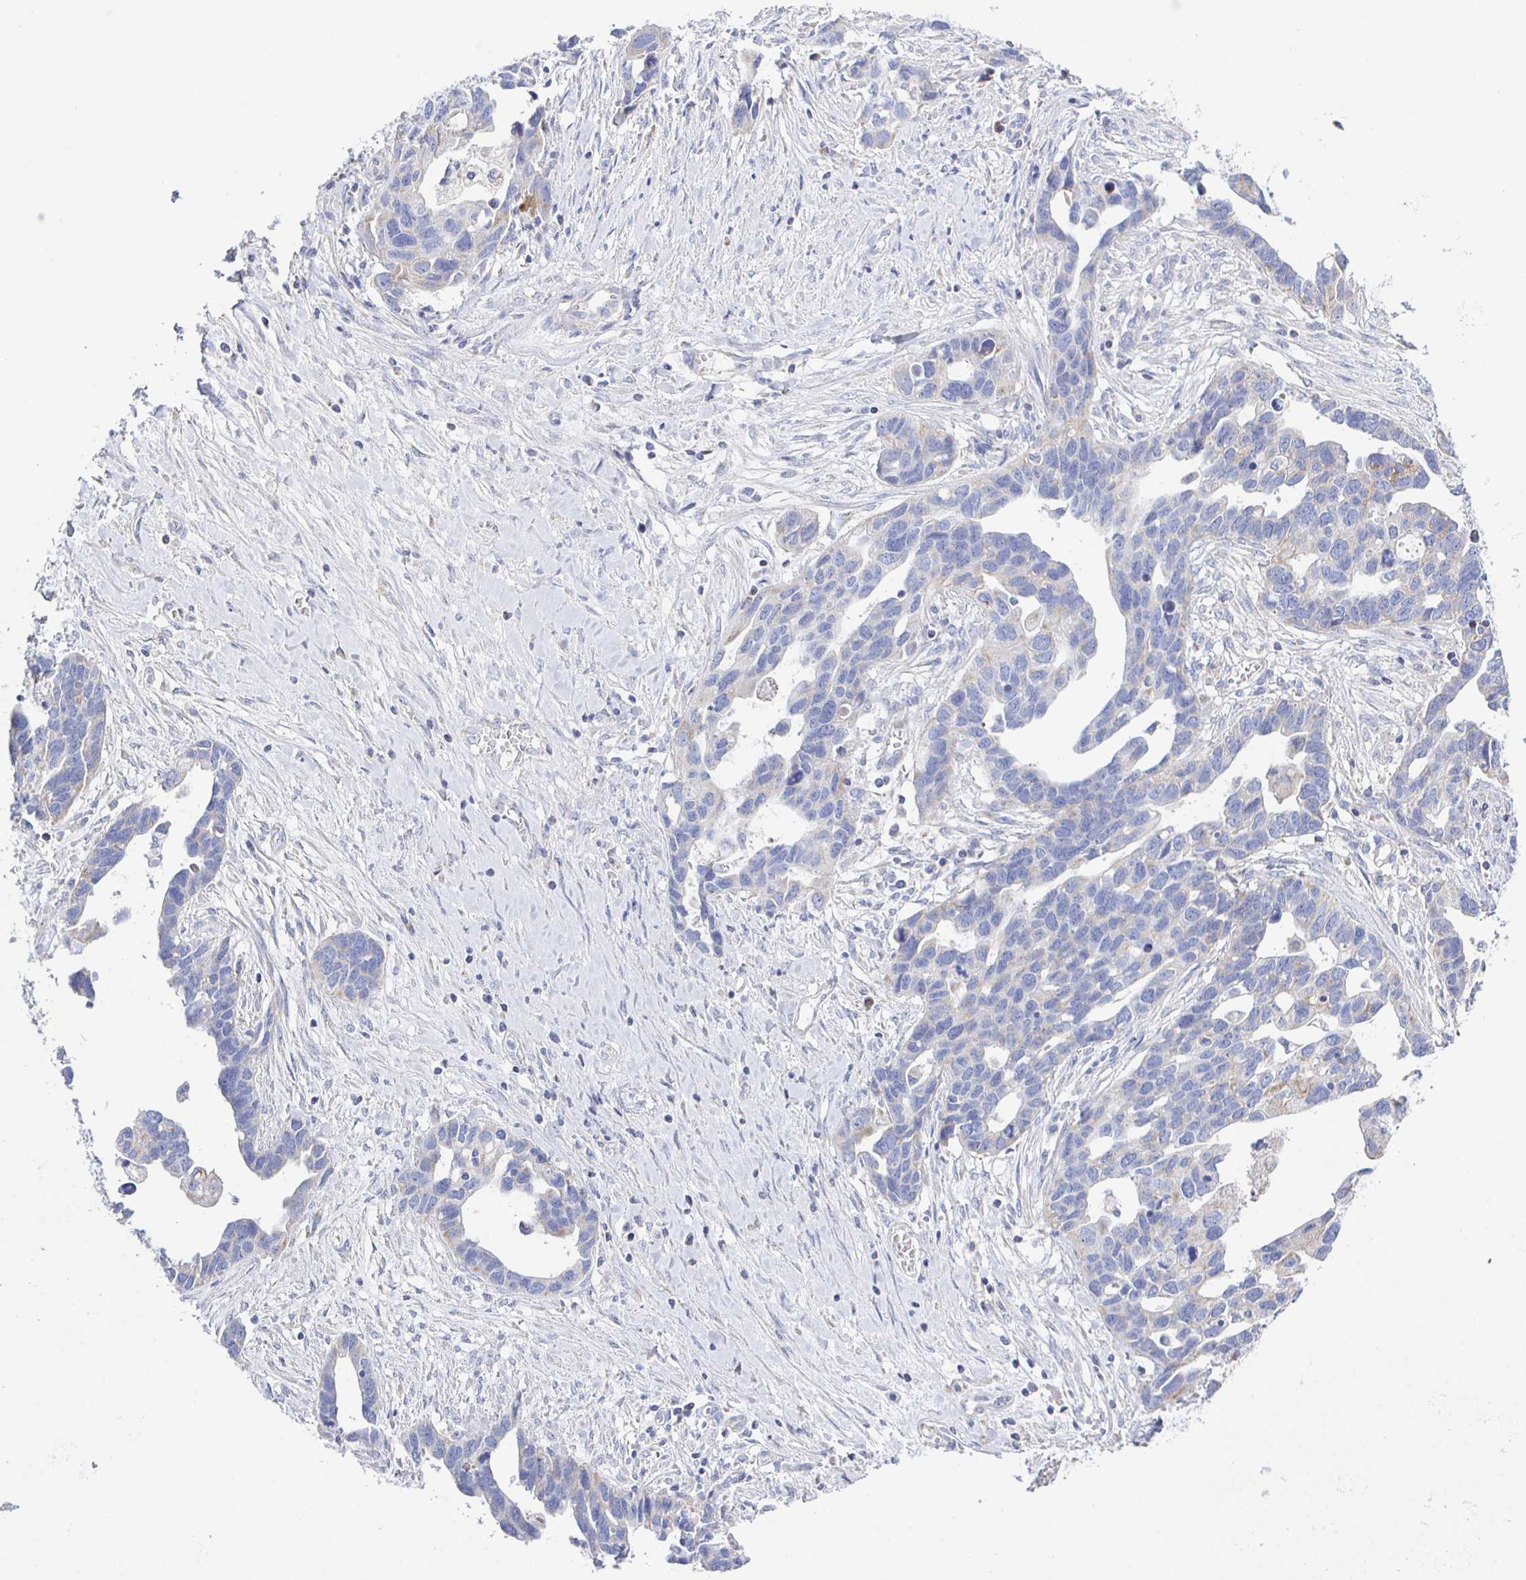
{"staining": {"intensity": "negative", "quantity": "none", "location": "none"}, "tissue": "ovarian cancer", "cell_type": "Tumor cells", "image_type": "cancer", "snomed": [{"axis": "morphology", "description": "Cystadenocarcinoma, serous, NOS"}, {"axis": "topography", "description": "Ovary"}], "caption": "Photomicrograph shows no protein staining in tumor cells of ovarian cancer tissue. The staining was performed using DAB (3,3'-diaminobenzidine) to visualize the protein expression in brown, while the nuclei were stained in blue with hematoxylin (Magnification: 20x).", "gene": "SYNGR4", "patient": {"sex": "female", "age": 54}}